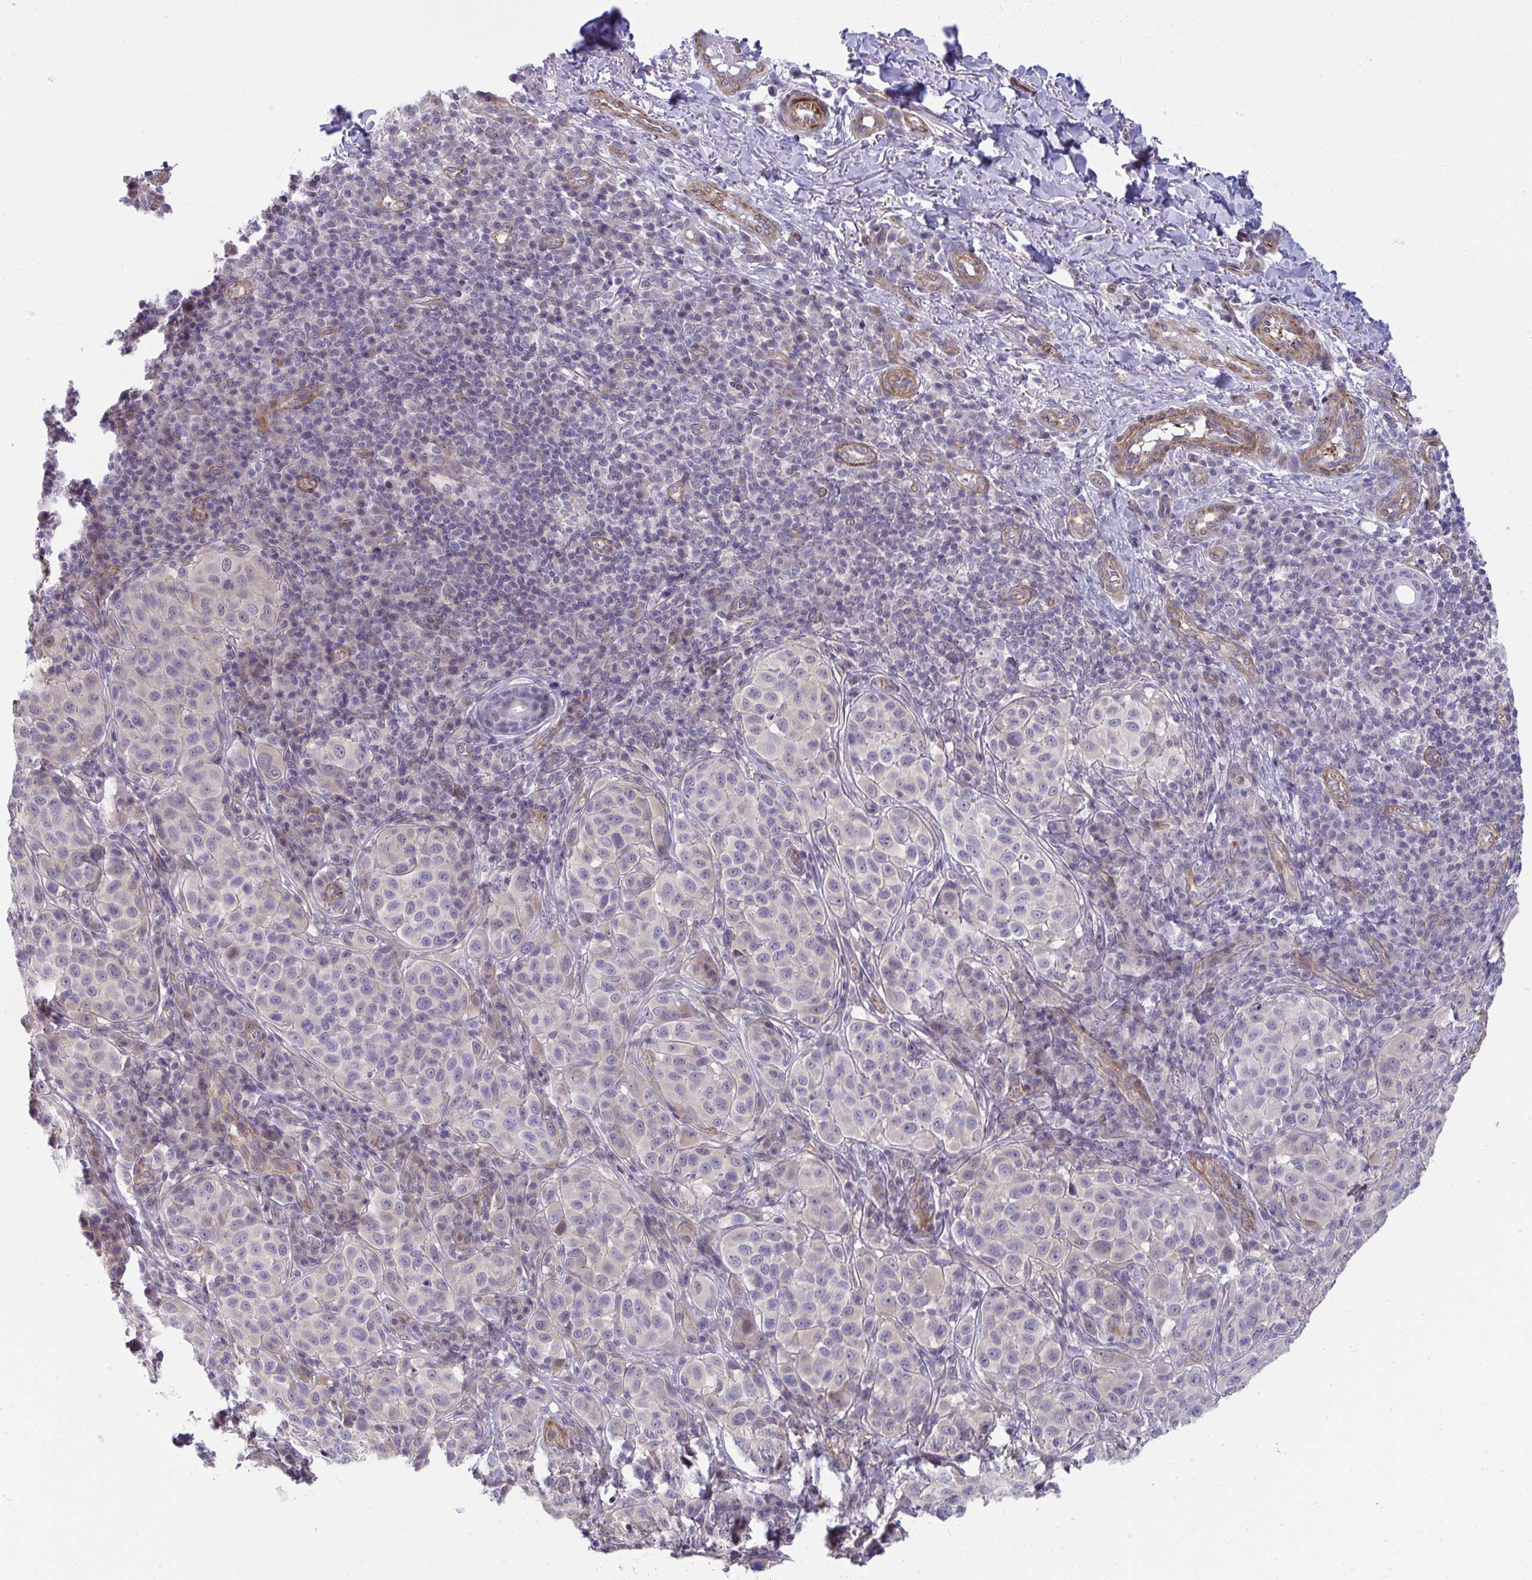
{"staining": {"intensity": "negative", "quantity": "none", "location": "none"}, "tissue": "melanoma", "cell_type": "Tumor cells", "image_type": "cancer", "snomed": [{"axis": "morphology", "description": "Malignant melanoma, NOS"}, {"axis": "topography", "description": "Skin"}], "caption": "This is an IHC image of human malignant melanoma. There is no positivity in tumor cells.", "gene": "MYL12A", "patient": {"sex": "male", "age": 38}}